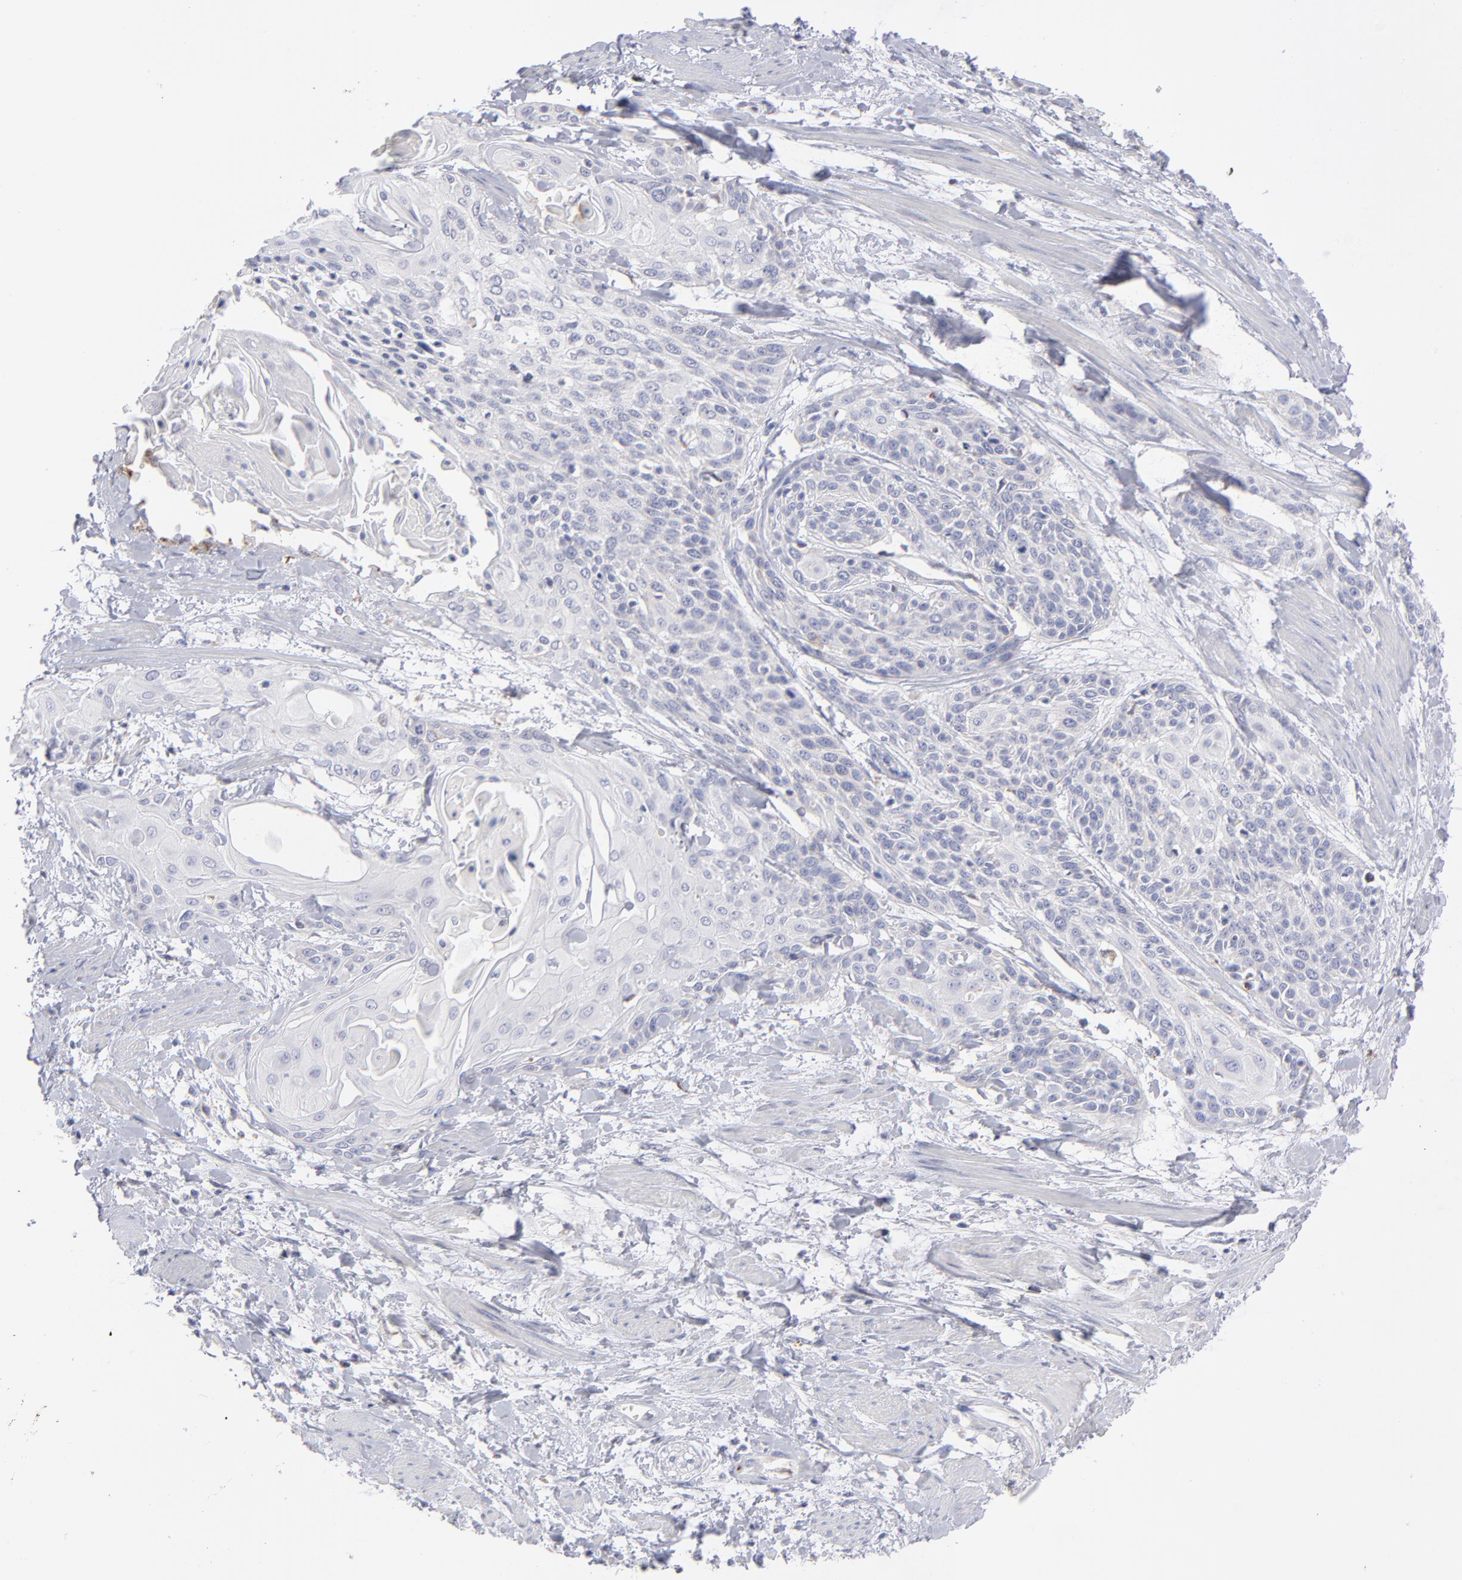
{"staining": {"intensity": "negative", "quantity": "none", "location": "none"}, "tissue": "cervical cancer", "cell_type": "Tumor cells", "image_type": "cancer", "snomed": [{"axis": "morphology", "description": "Squamous cell carcinoma, NOS"}, {"axis": "topography", "description": "Cervix"}], "caption": "Immunohistochemistry of human cervical squamous cell carcinoma reveals no expression in tumor cells. The staining was performed using DAB (3,3'-diaminobenzidine) to visualize the protein expression in brown, while the nuclei were stained in blue with hematoxylin (Magnification: 20x).", "gene": "MTHFD2", "patient": {"sex": "female", "age": 57}}